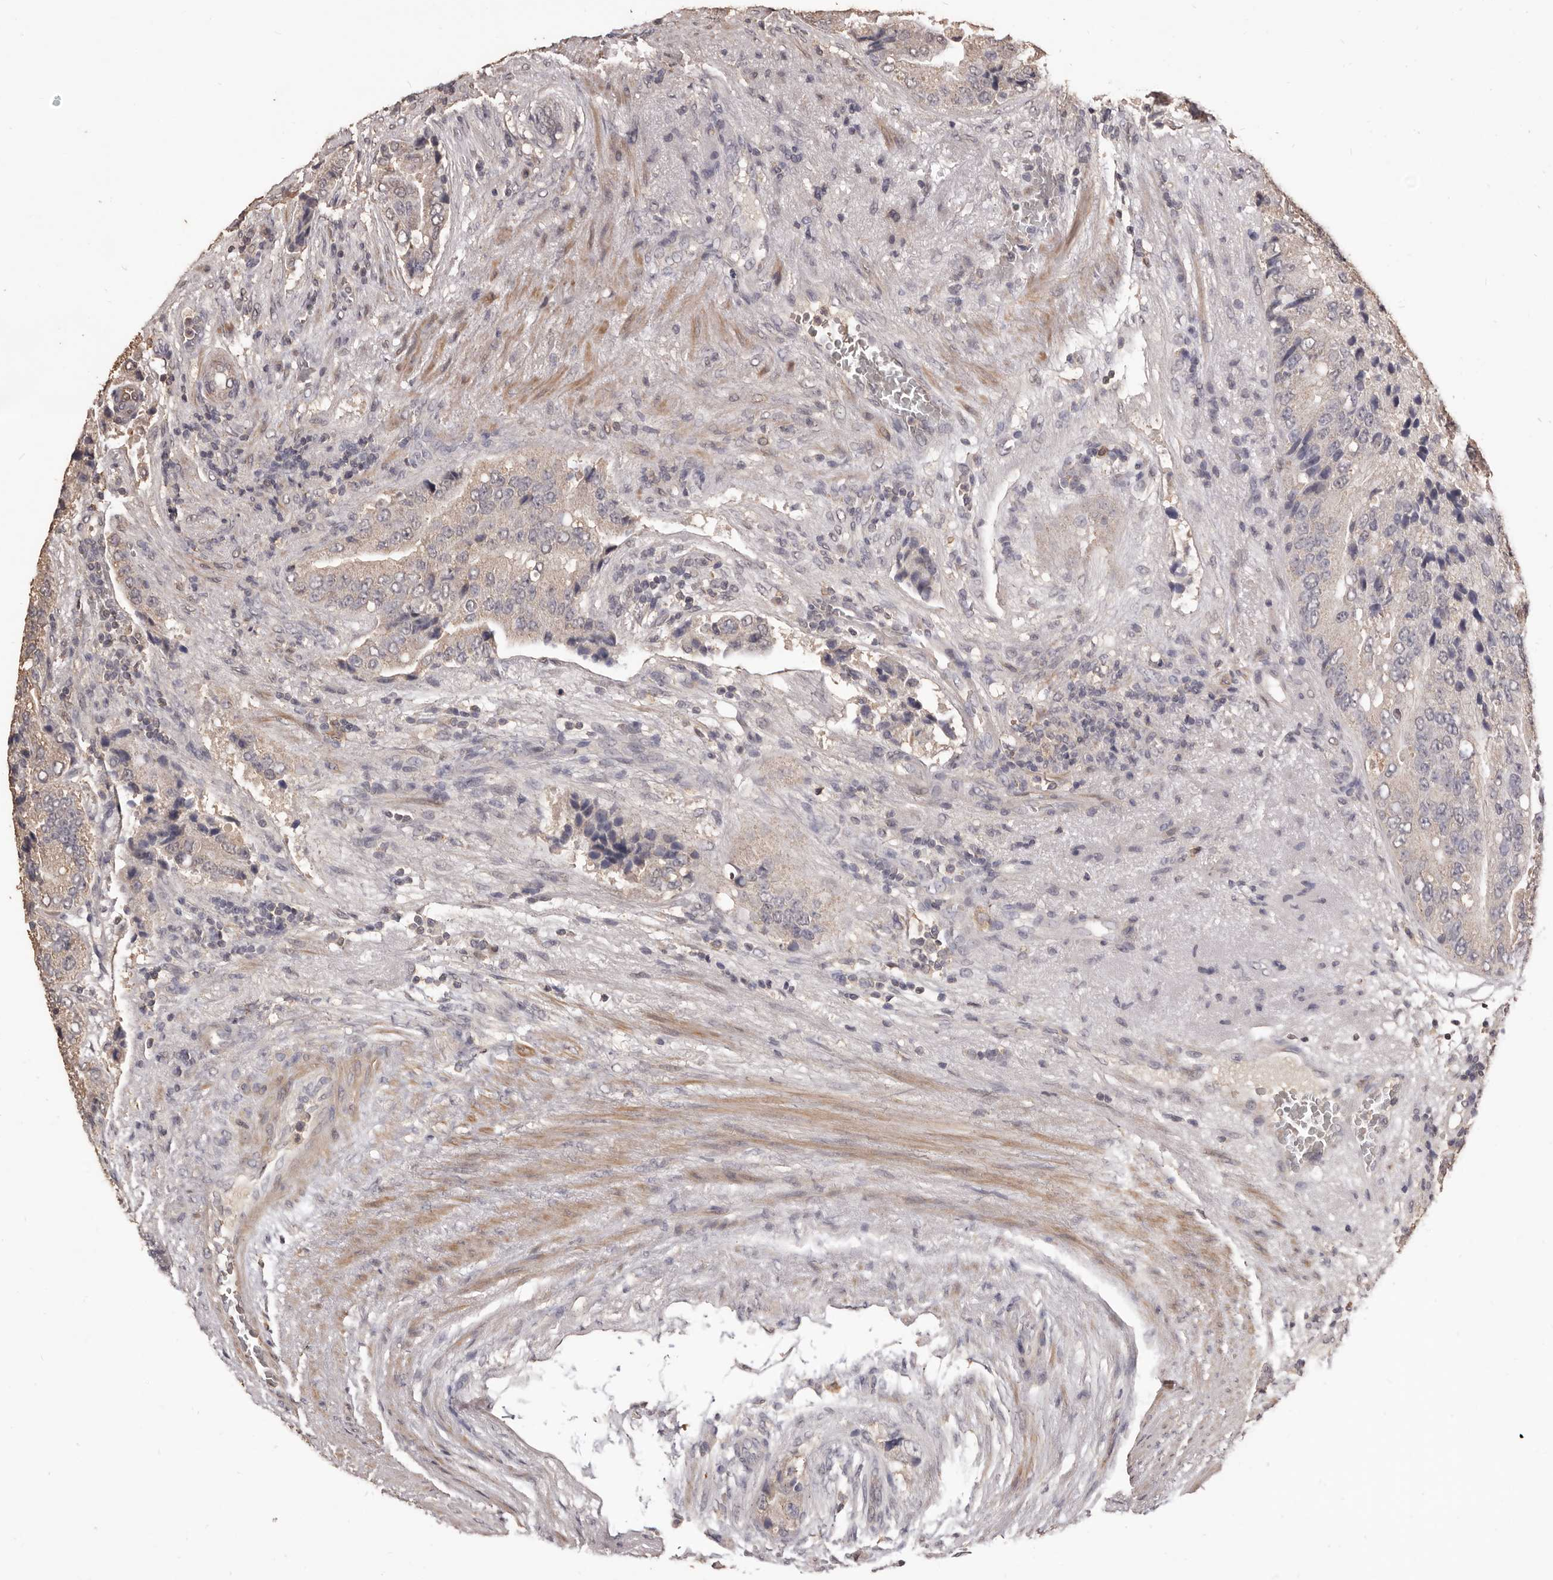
{"staining": {"intensity": "negative", "quantity": "none", "location": "none"}, "tissue": "prostate cancer", "cell_type": "Tumor cells", "image_type": "cancer", "snomed": [{"axis": "morphology", "description": "Adenocarcinoma, High grade"}, {"axis": "topography", "description": "Prostate"}], "caption": "High power microscopy photomicrograph of an immunohistochemistry (IHC) micrograph of prostate cancer, revealing no significant expression in tumor cells.", "gene": "INAVA", "patient": {"sex": "male", "age": 70}}